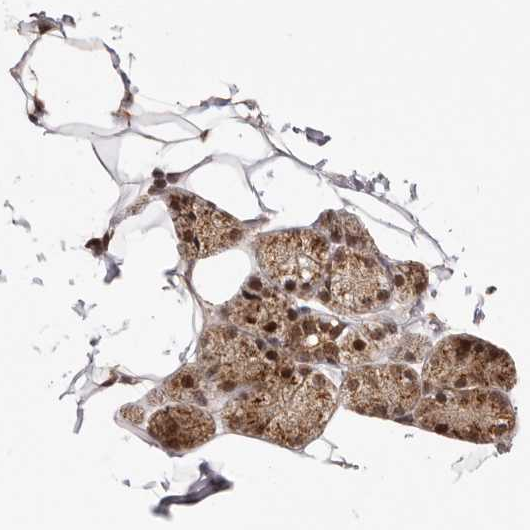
{"staining": {"intensity": "strong", "quantity": "25%-75%", "location": "cytoplasmic/membranous,nuclear"}, "tissue": "salivary gland", "cell_type": "Glandular cells", "image_type": "normal", "snomed": [{"axis": "morphology", "description": "Normal tissue, NOS"}, {"axis": "topography", "description": "Salivary gland"}], "caption": "DAB immunohistochemical staining of benign human salivary gland exhibits strong cytoplasmic/membranous,nuclear protein staining in about 25%-75% of glandular cells. (Stains: DAB in brown, nuclei in blue, Microscopy: brightfield microscopy at high magnification).", "gene": "SEC14L1", "patient": {"sex": "female", "age": 33}}